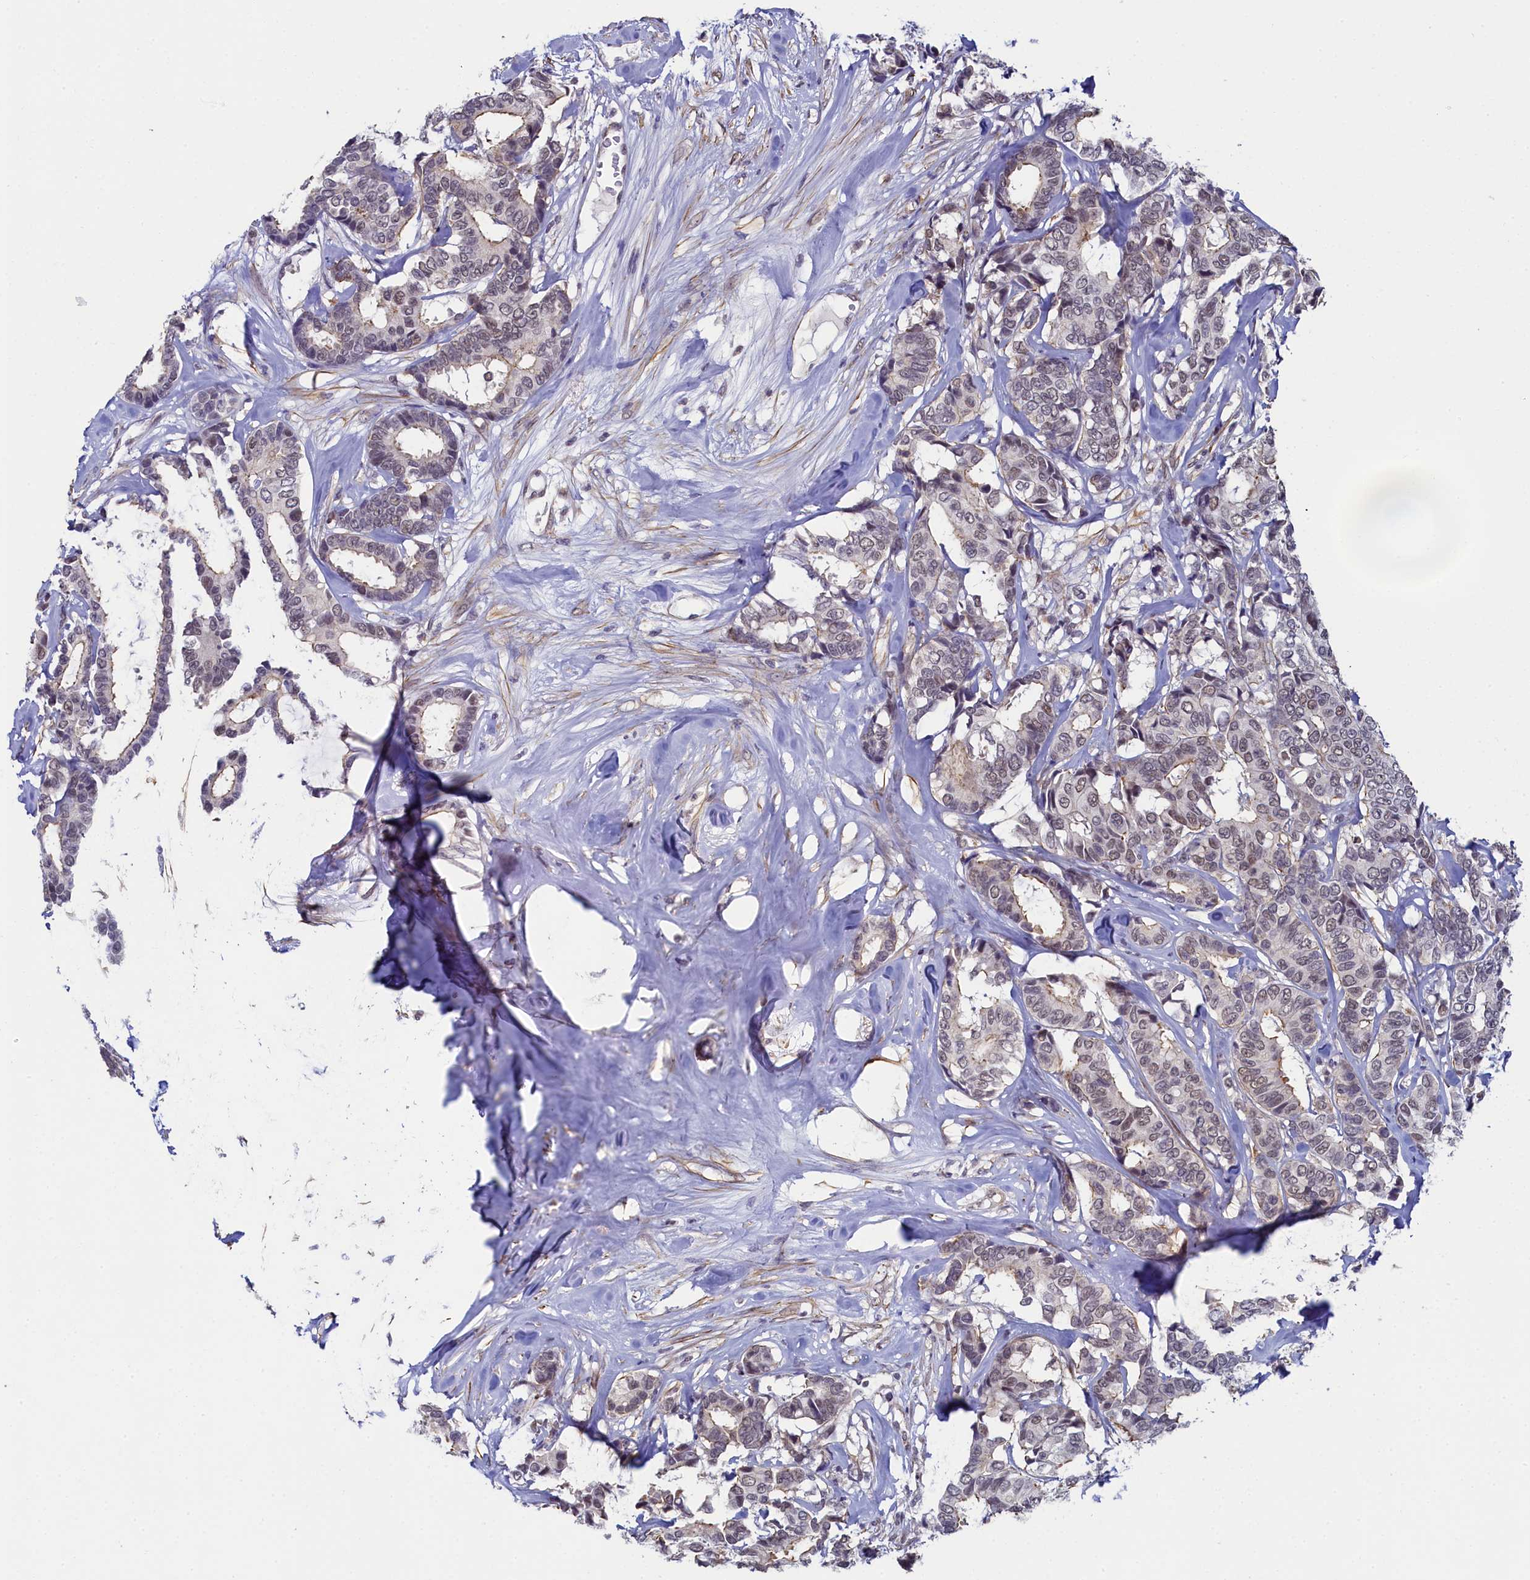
{"staining": {"intensity": "weak", "quantity": "25%-75%", "location": "nuclear"}, "tissue": "breast cancer", "cell_type": "Tumor cells", "image_type": "cancer", "snomed": [{"axis": "morphology", "description": "Duct carcinoma"}, {"axis": "topography", "description": "Breast"}], "caption": "Immunohistochemical staining of invasive ductal carcinoma (breast) exhibits low levels of weak nuclear protein expression in about 25%-75% of tumor cells.", "gene": "INTS14", "patient": {"sex": "female", "age": 87}}